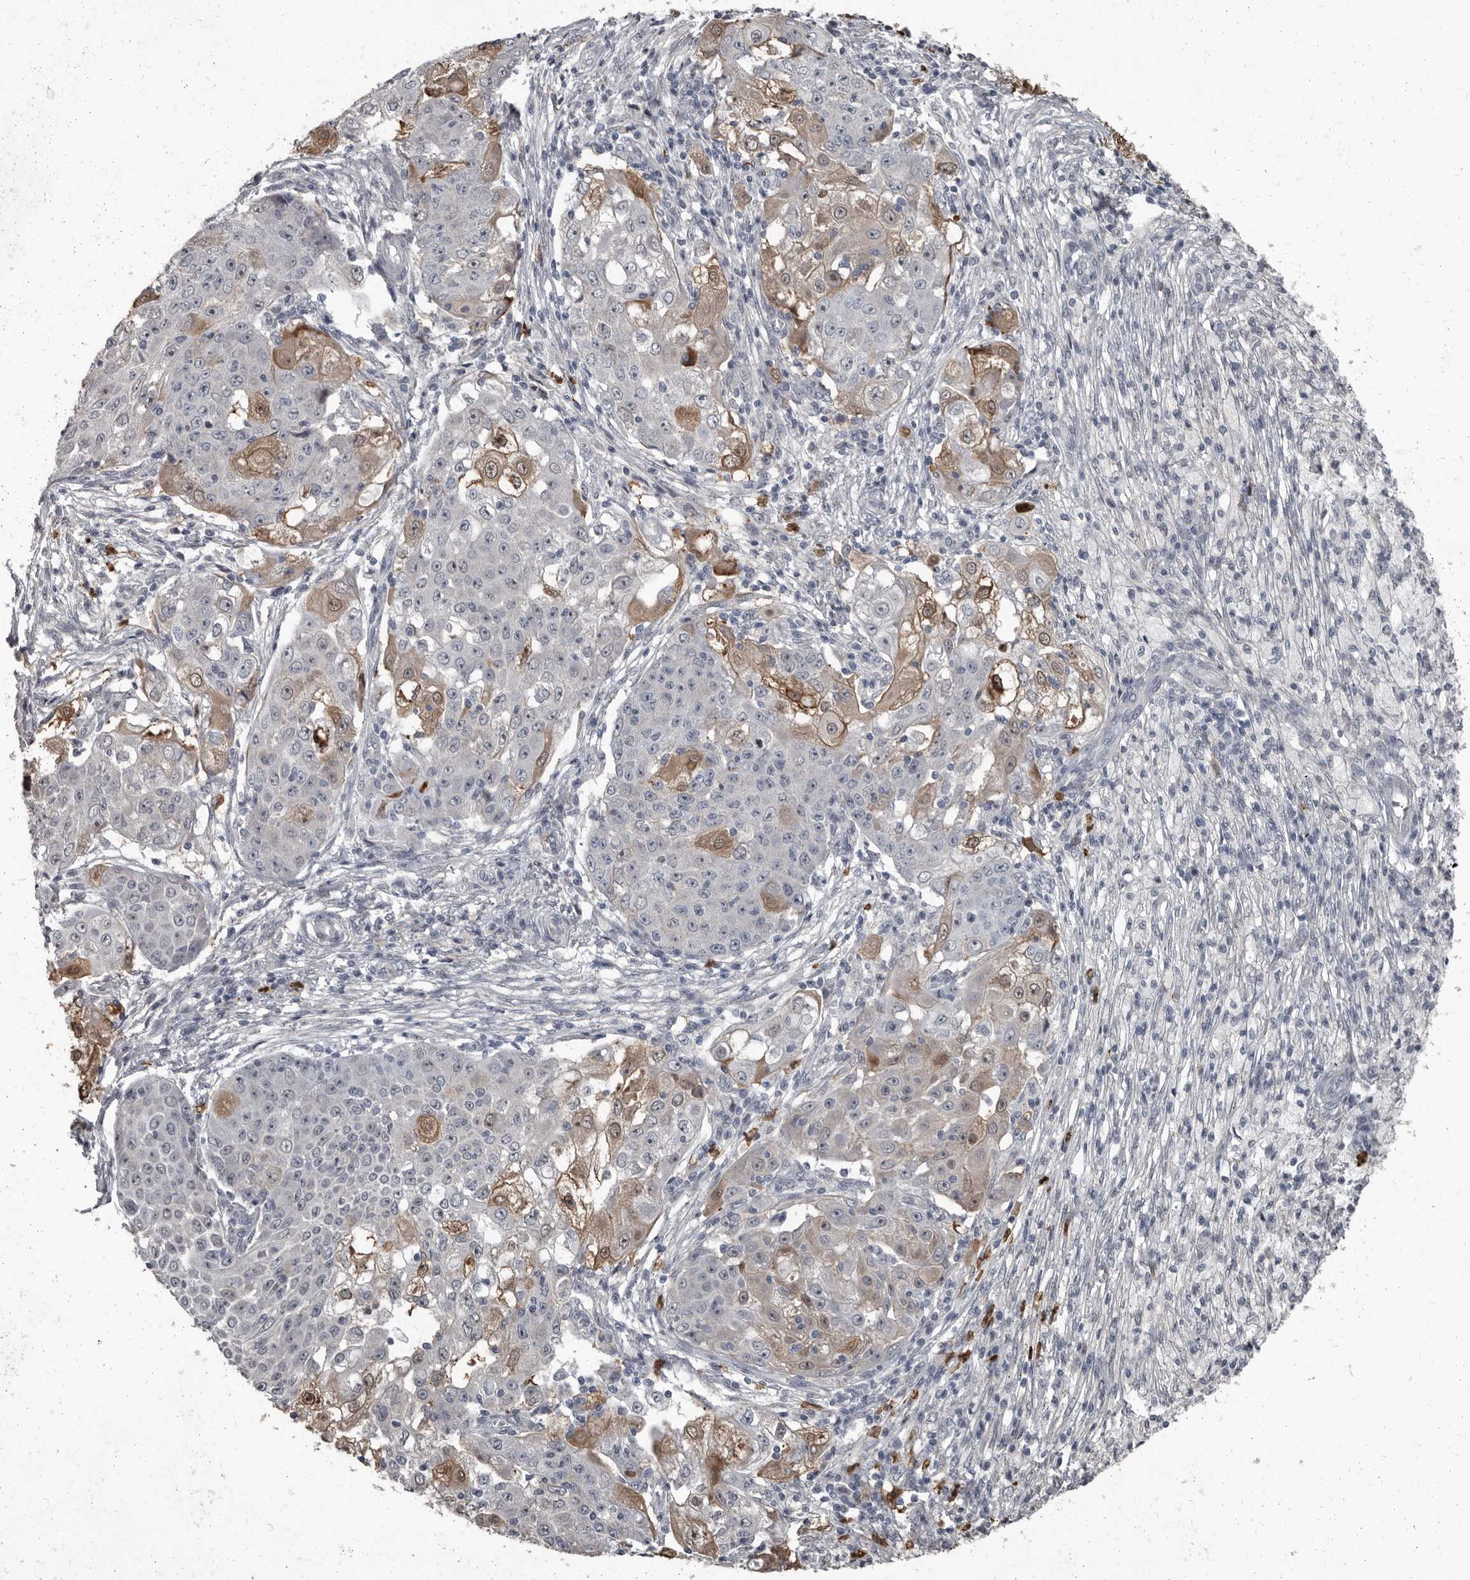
{"staining": {"intensity": "moderate", "quantity": "<25%", "location": "cytoplasmic/membranous,nuclear"}, "tissue": "ovarian cancer", "cell_type": "Tumor cells", "image_type": "cancer", "snomed": [{"axis": "morphology", "description": "Carcinoma, endometroid"}, {"axis": "topography", "description": "Ovary"}], "caption": "A photomicrograph showing moderate cytoplasmic/membranous and nuclear staining in approximately <25% of tumor cells in ovarian endometroid carcinoma, as visualized by brown immunohistochemical staining.", "gene": "GPR157", "patient": {"sex": "female", "age": 42}}